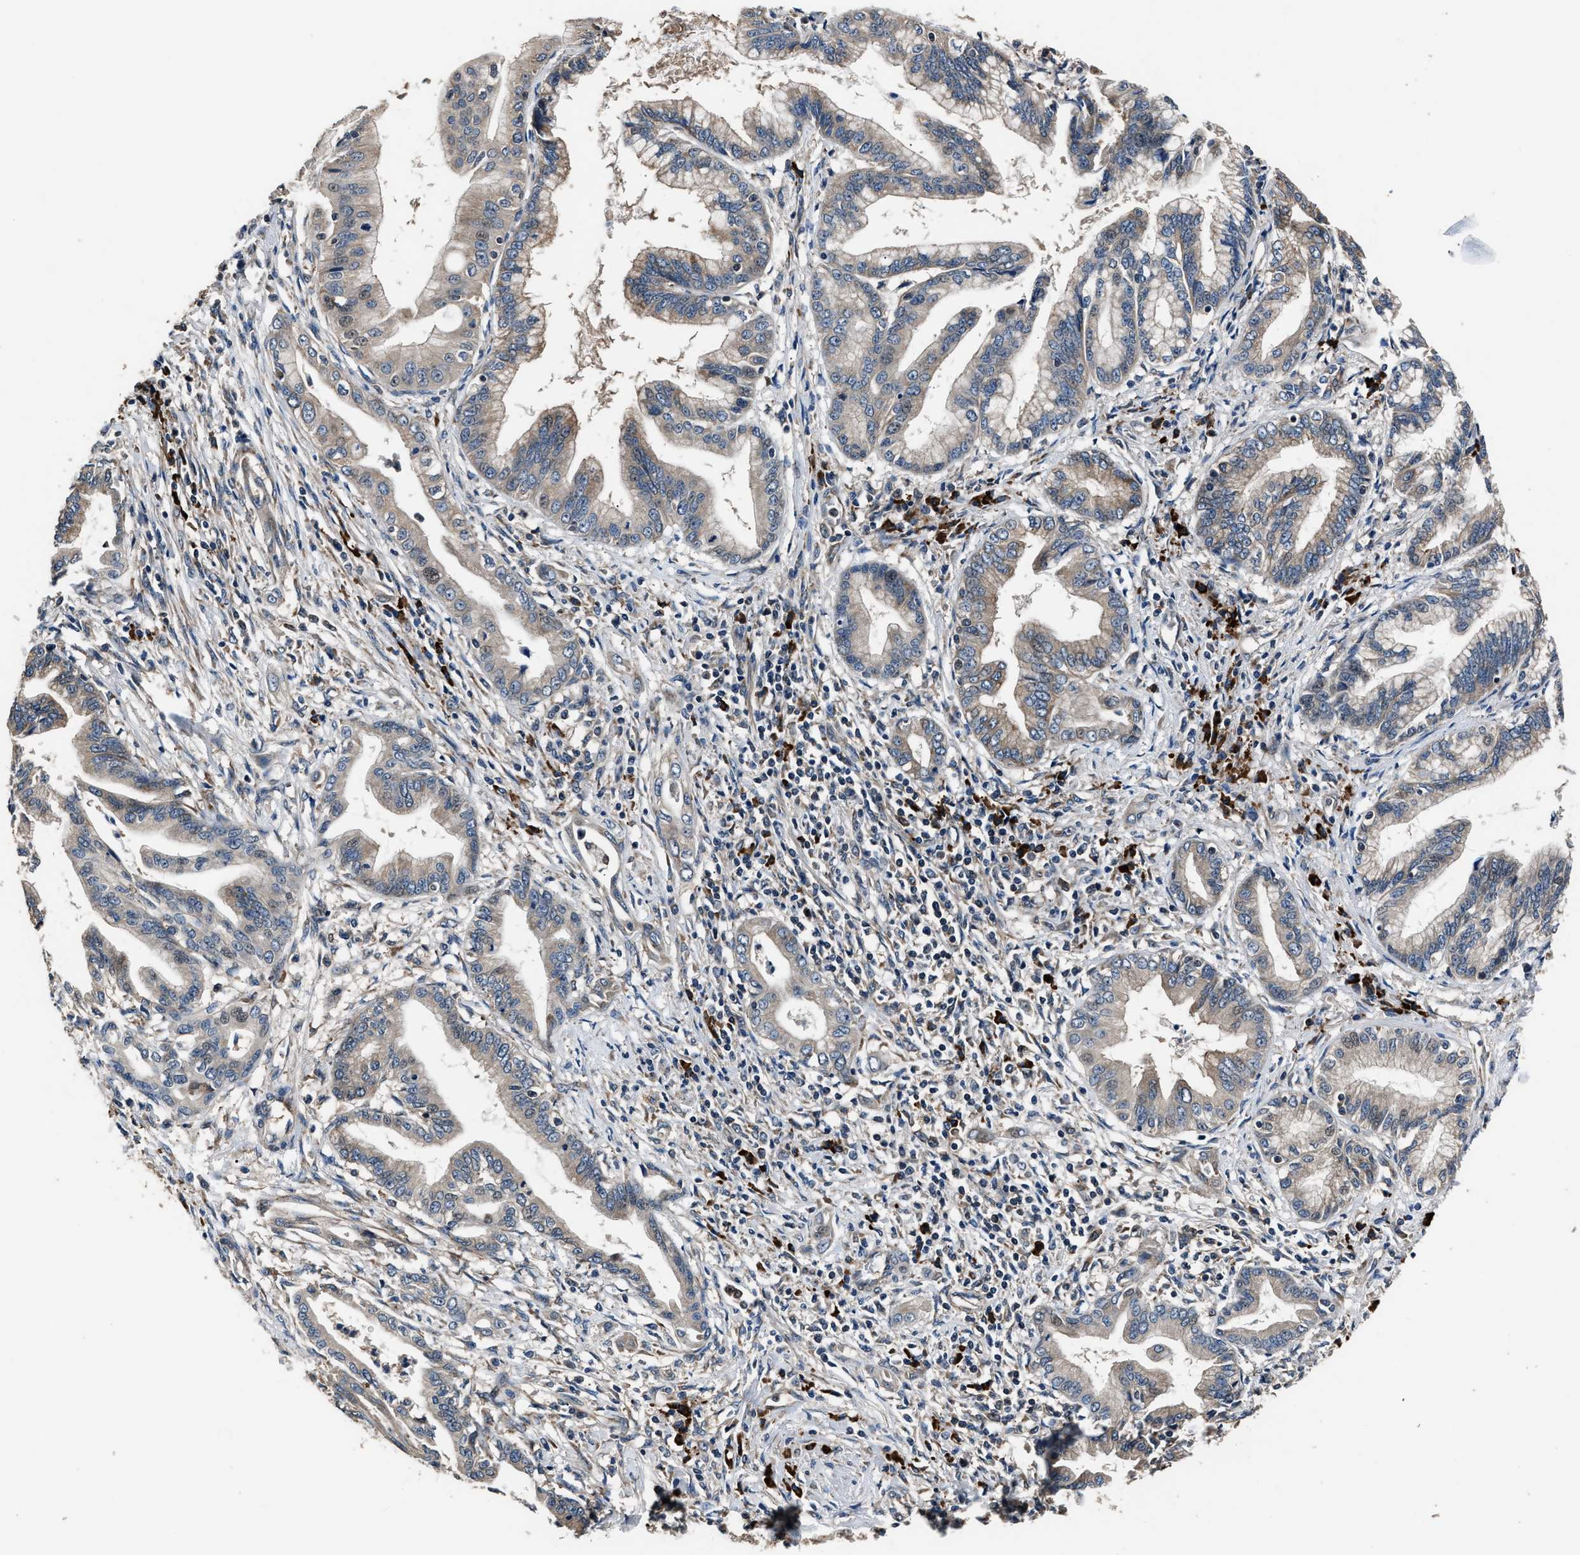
{"staining": {"intensity": "weak", "quantity": ">75%", "location": "cytoplasmic/membranous"}, "tissue": "pancreatic cancer", "cell_type": "Tumor cells", "image_type": "cancer", "snomed": [{"axis": "morphology", "description": "Adenocarcinoma, NOS"}, {"axis": "topography", "description": "Pancreas"}], "caption": "Immunohistochemistry staining of adenocarcinoma (pancreatic), which shows low levels of weak cytoplasmic/membranous expression in approximately >75% of tumor cells indicating weak cytoplasmic/membranous protein positivity. The staining was performed using DAB (brown) for protein detection and nuclei were counterstained in hematoxylin (blue).", "gene": "IMPDH2", "patient": {"sex": "female", "age": 64}}